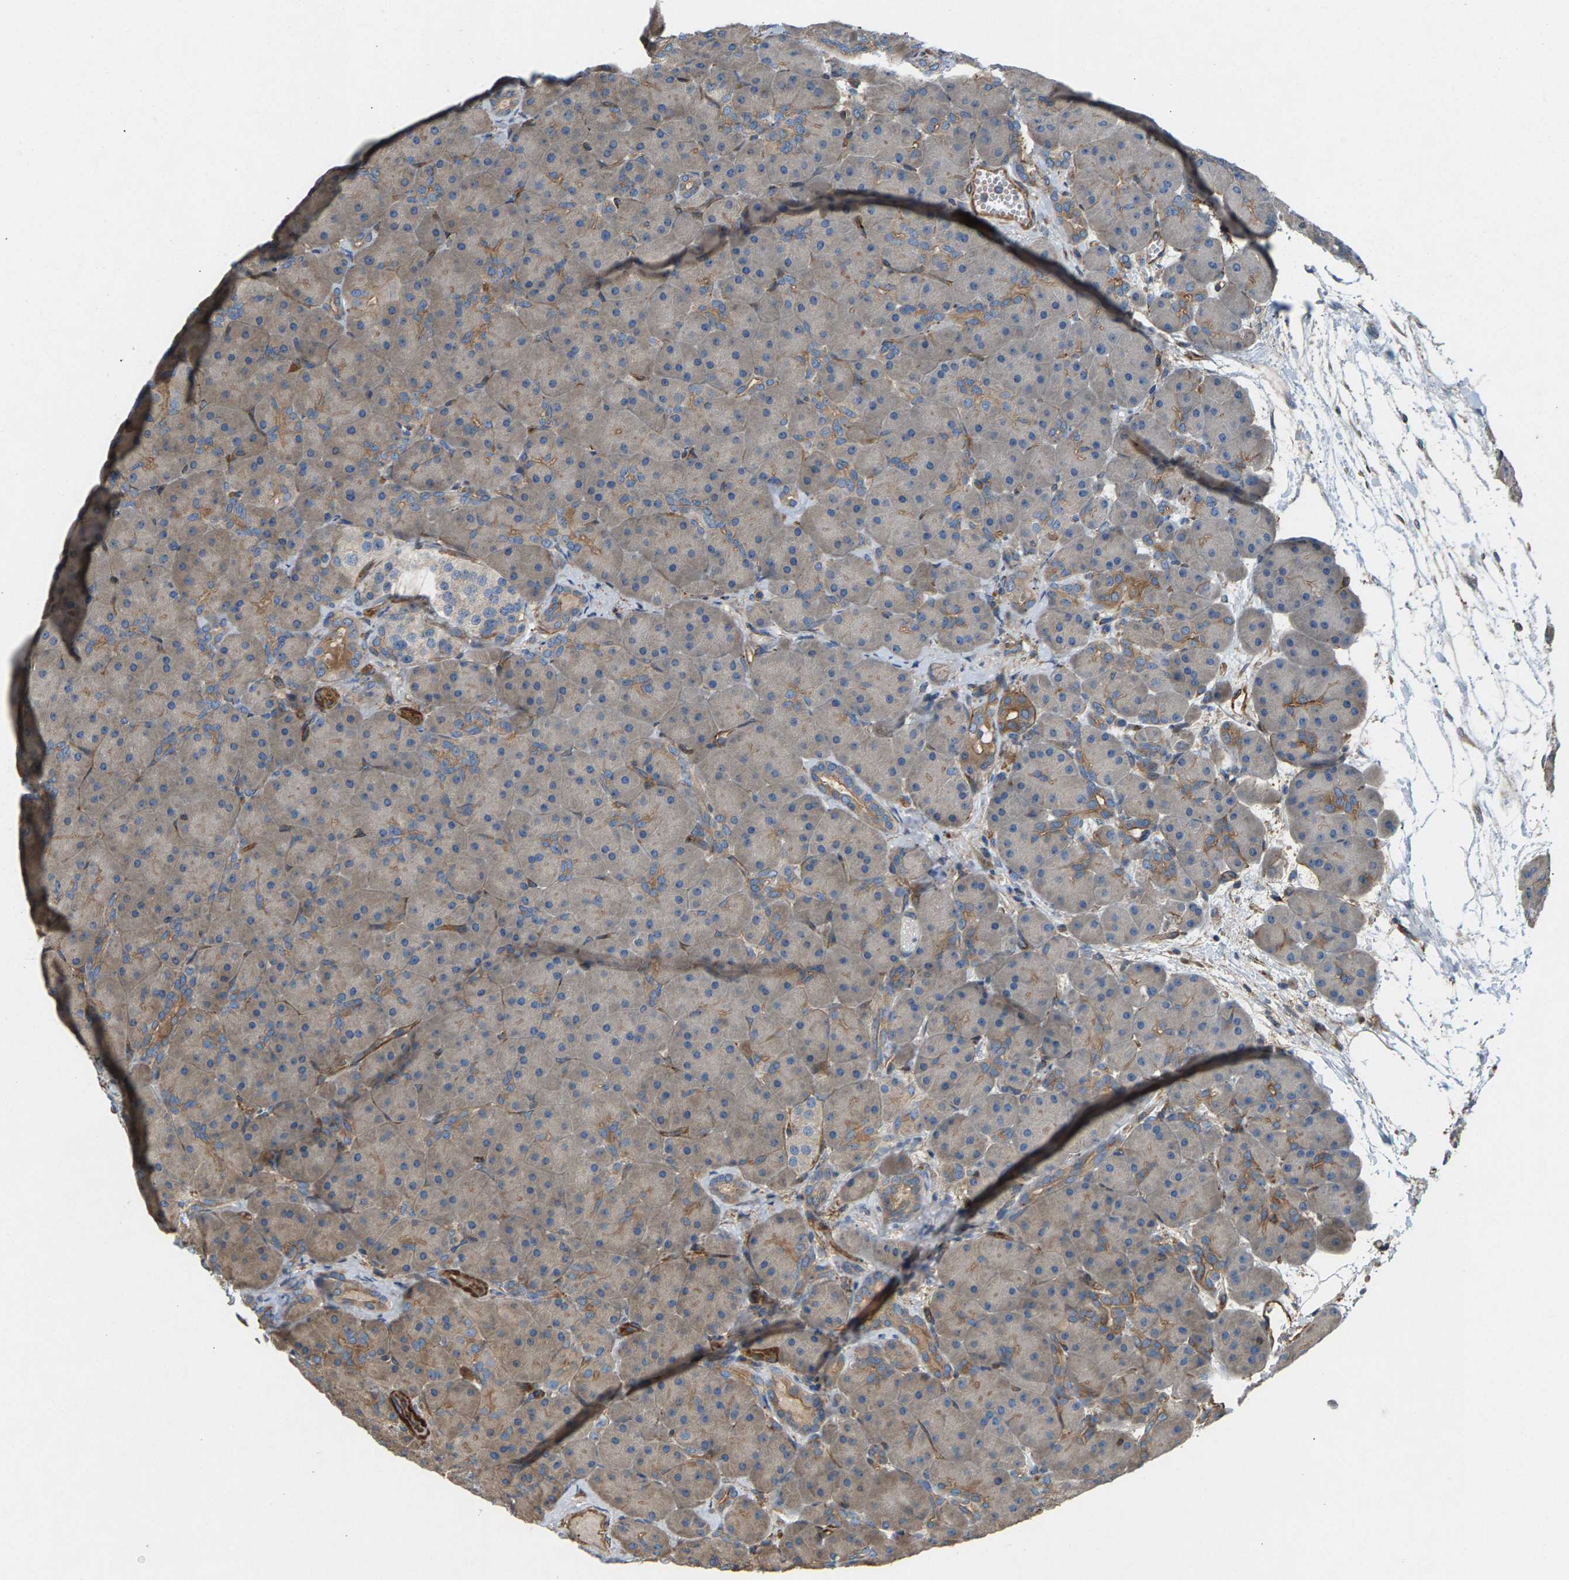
{"staining": {"intensity": "weak", "quantity": "25%-75%", "location": "cytoplasmic/membranous"}, "tissue": "pancreas", "cell_type": "Exocrine glandular cells", "image_type": "normal", "snomed": [{"axis": "morphology", "description": "Normal tissue, NOS"}, {"axis": "topography", "description": "Pancreas"}], "caption": "A brown stain labels weak cytoplasmic/membranous staining of a protein in exocrine glandular cells of benign human pancreas.", "gene": "PDCL", "patient": {"sex": "male", "age": 66}}